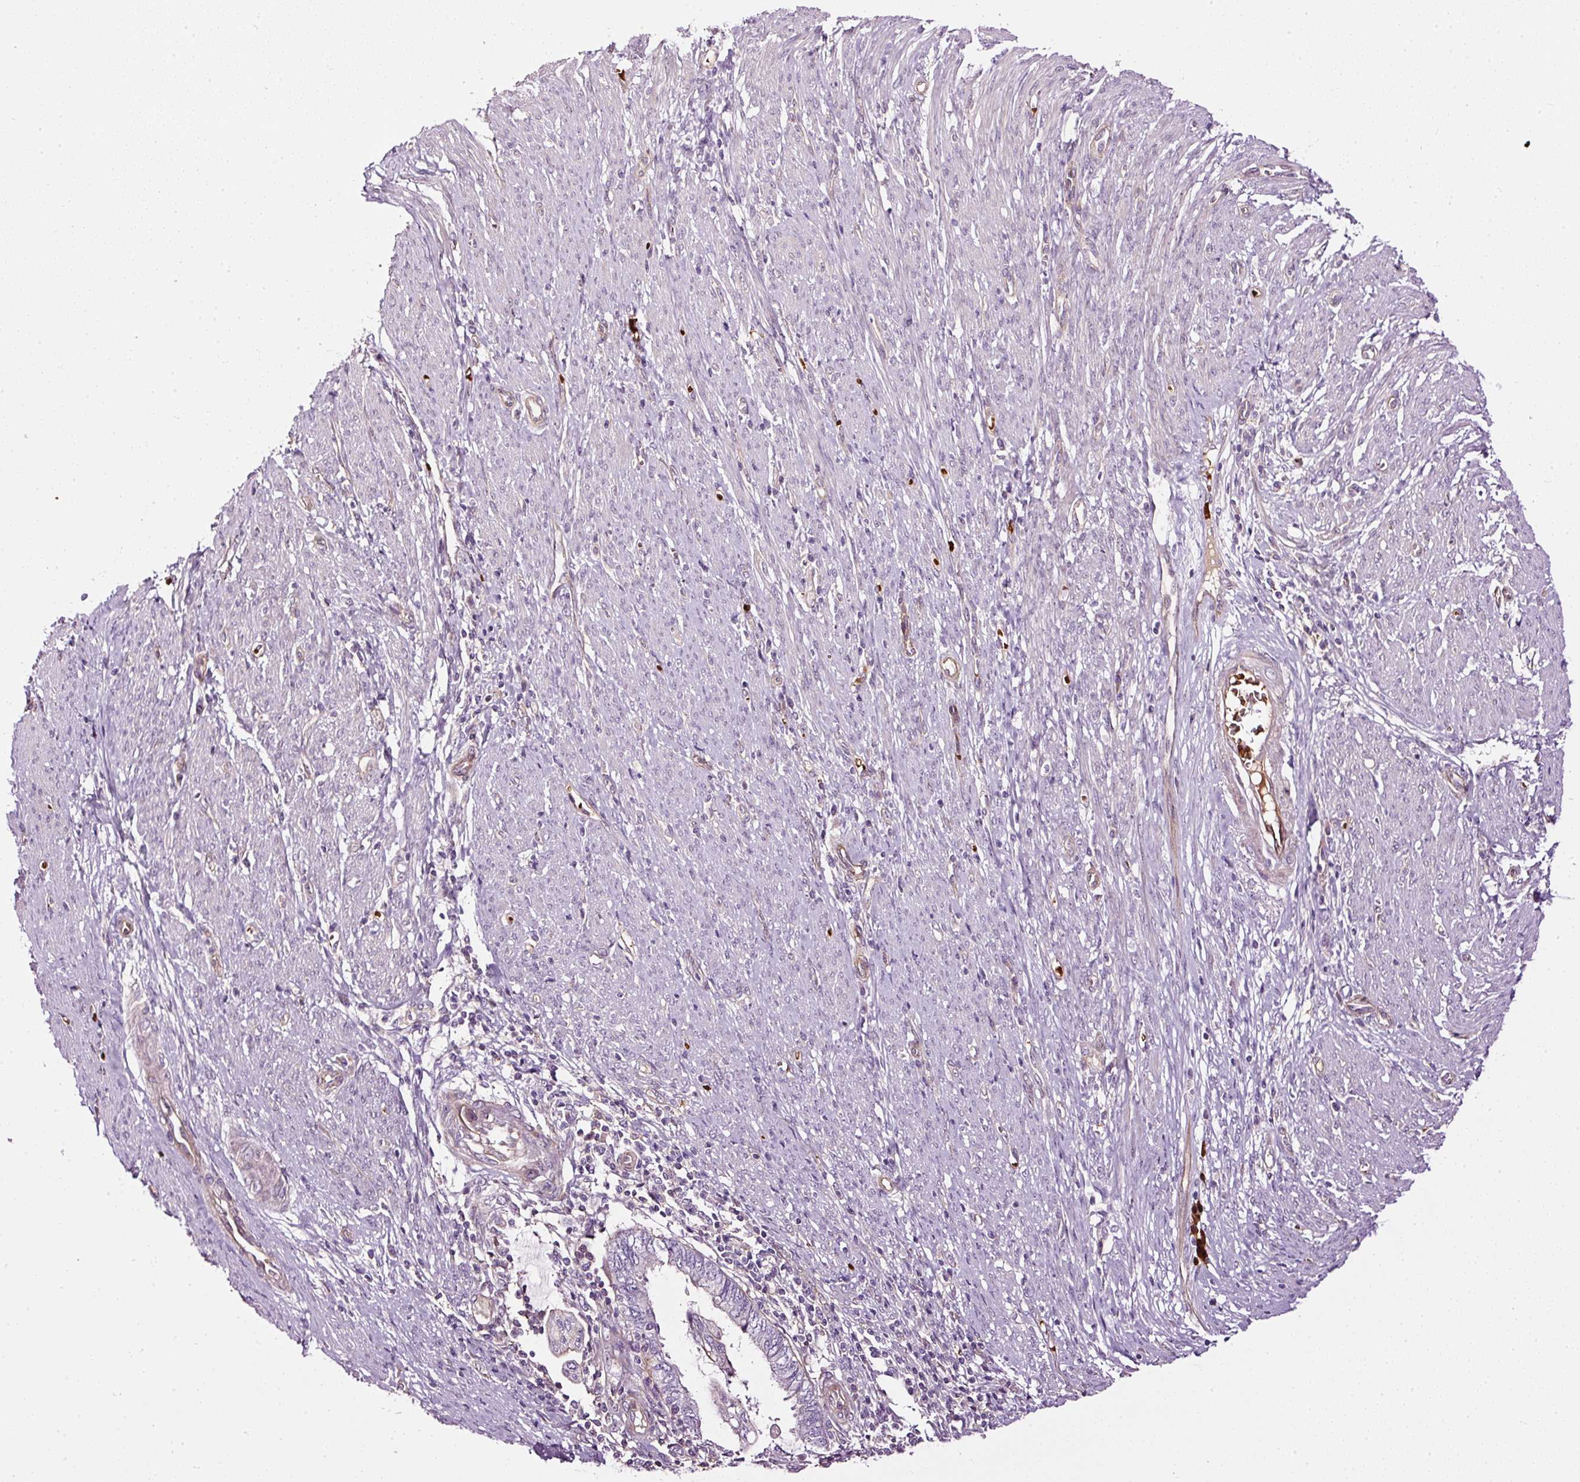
{"staining": {"intensity": "negative", "quantity": "none", "location": "none"}, "tissue": "endometrial cancer", "cell_type": "Tumor cells", "image_type": "cancer", "snomed": [{"axis": "morphology", "description": "Adenocarcinoma, NOS"}, {"axis": "topography", "description": "Uterus"}, {"axis": "topography", "description": "Endometrium"}], "caption": "This is an immunohistochemistry (IHC) micrograph of endometrial cancer. There is no expression in tumor cells.", "gene": "USHBP1", "patient": {"sex": "female", "age": 70}}